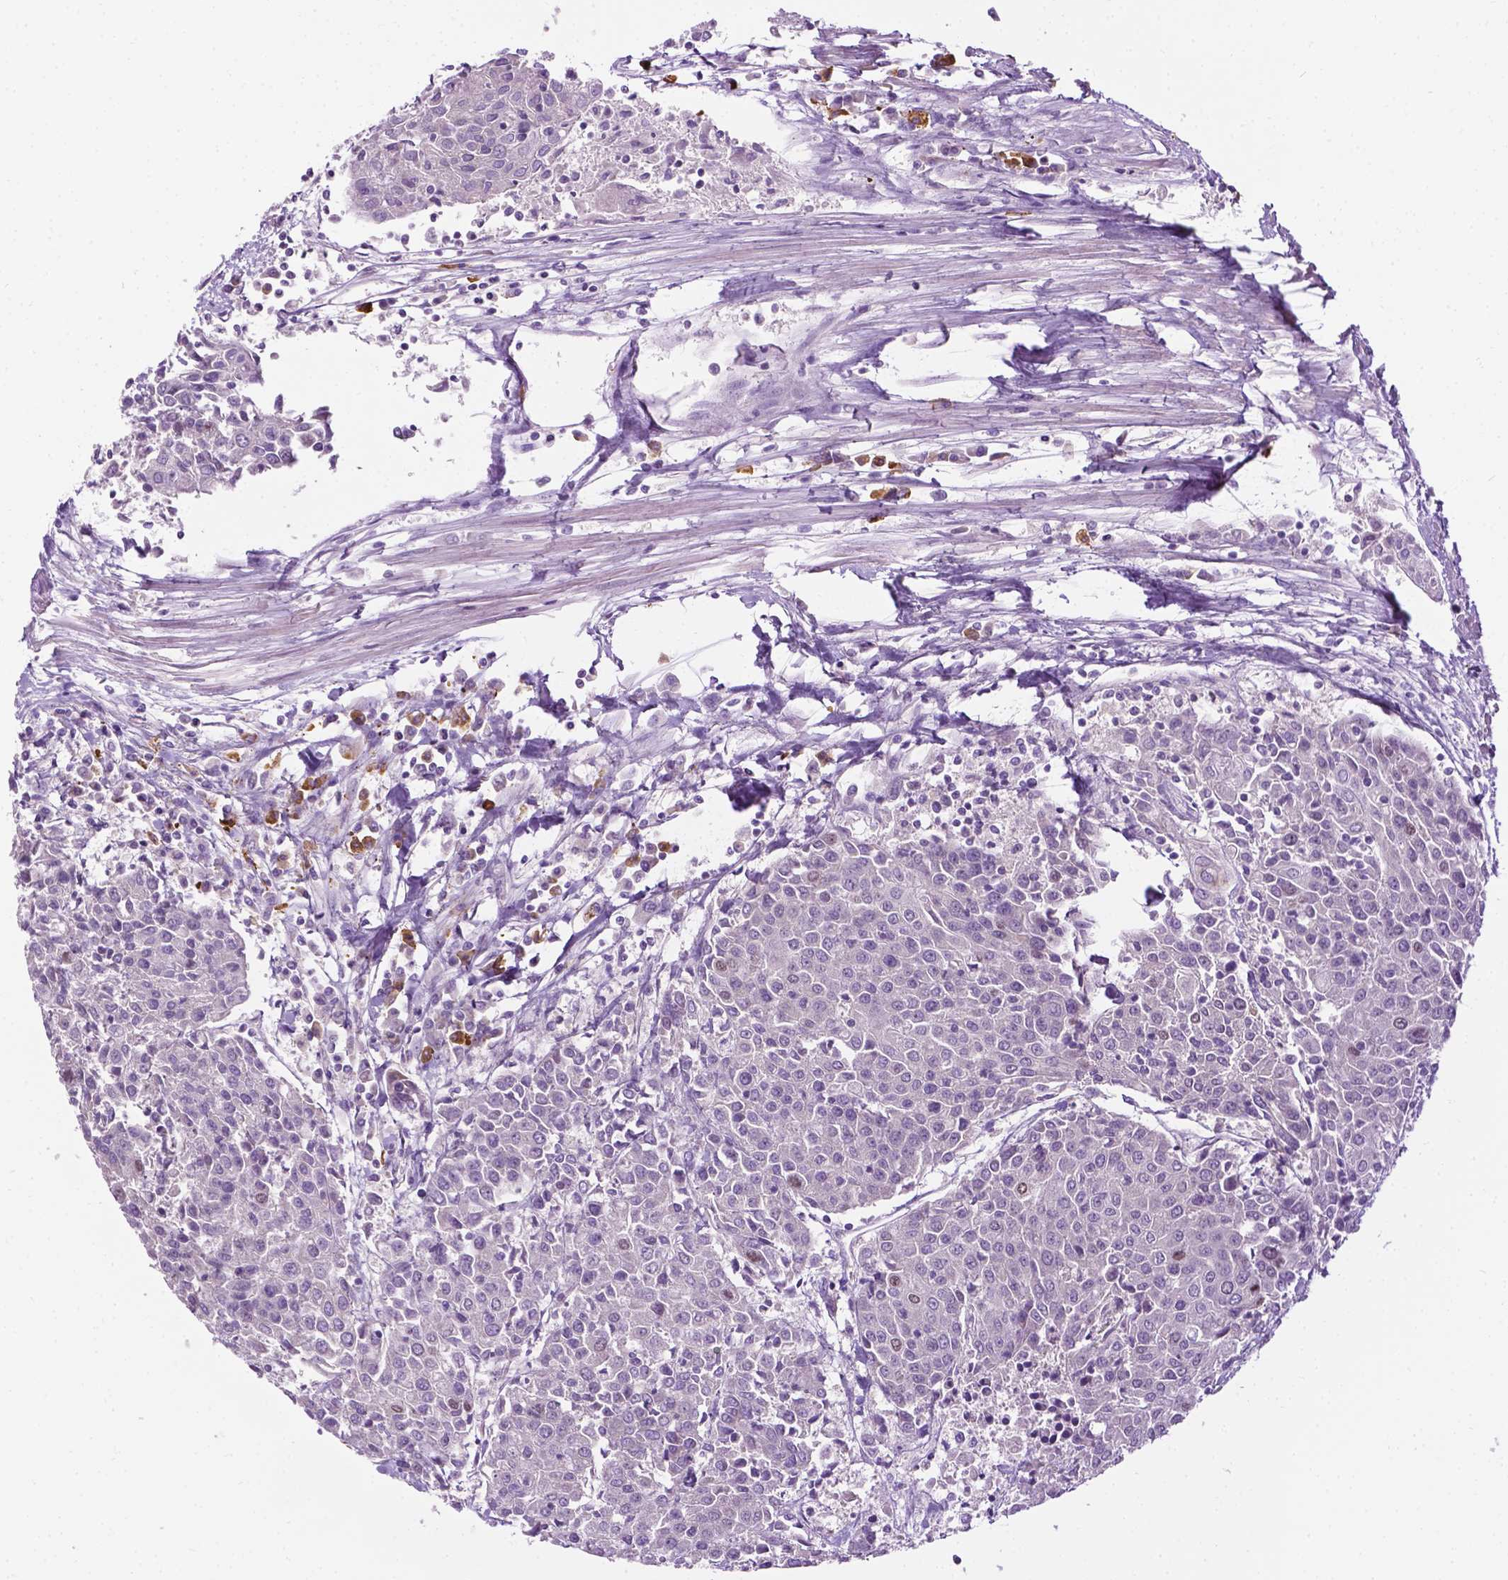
{"staining": {"intensity": "negative", "quantity": "none", "location": "none"}, "tissue": "urothelial cancer", "cell_type": "Tumor cells", "image_type": "cancer", "snomed": [{"axis": "morphology", "description": "Urothelial carcinoma, High grade"}, {"axis": "topography", "description": "Urinary bladder"}], "caption": "Protein analysis of urothelial cancer exhibits no significant positivity in tumor cells.", "gene": "DENND4A", "patient": {"sex": "female", "age": 85}}